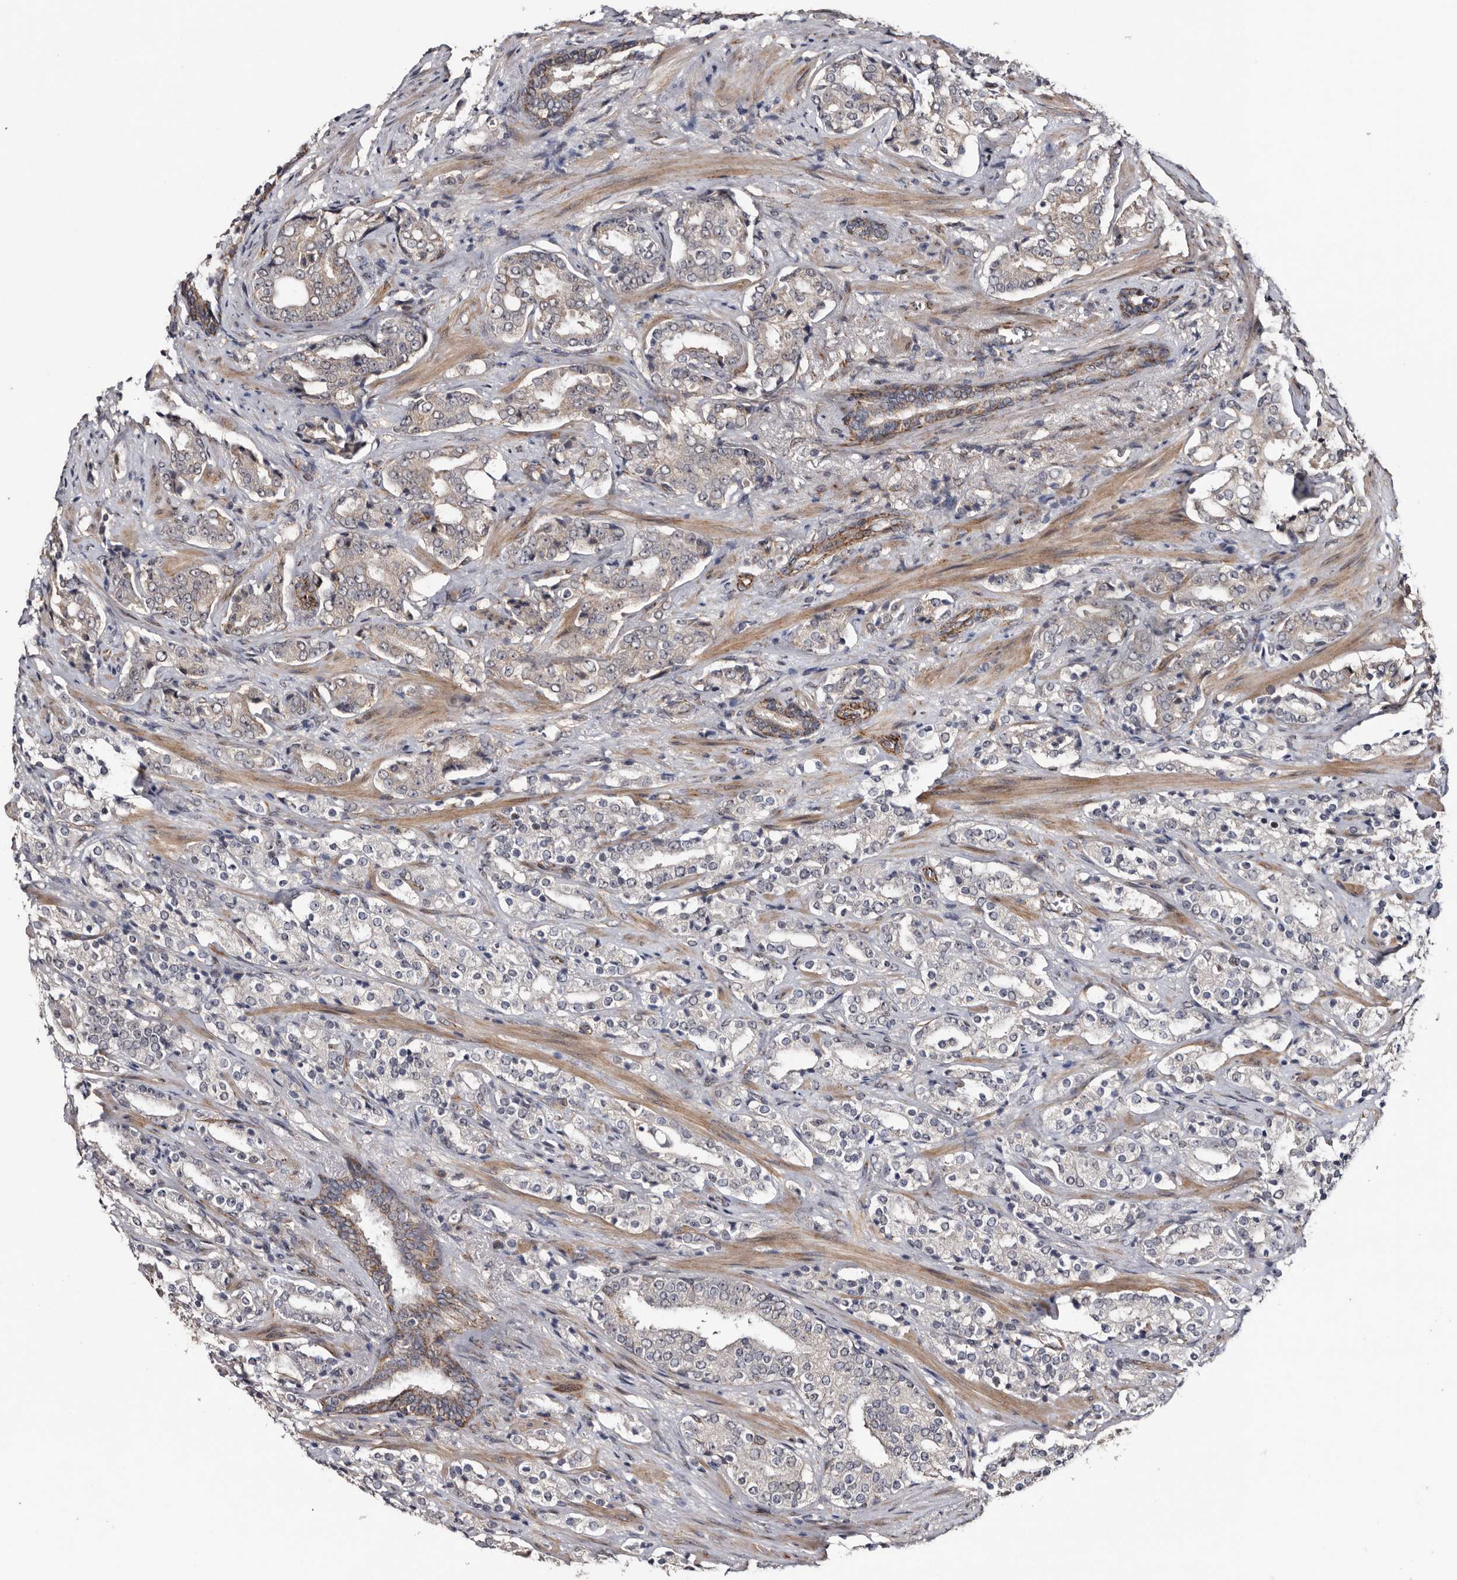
{"staining": {"intensity": "negative", "quantity": "none", "location": "none"}, "tissue": "prostate cancer", "cell_type": "Tumor cells", "image_type": "cancer", "snomed": [{"axis": "morphology", "description": "Adenocarcinoma, High grade"}, {"axis": "topography", "description": "Prostate"}], "caption": "This is an immunohistochemistry (IHC) micrograph of prostate cancer. There is no positivity in tumor cells.", "gene": "ARMCX2", "patient": {"sex": "male", "age": 71}}